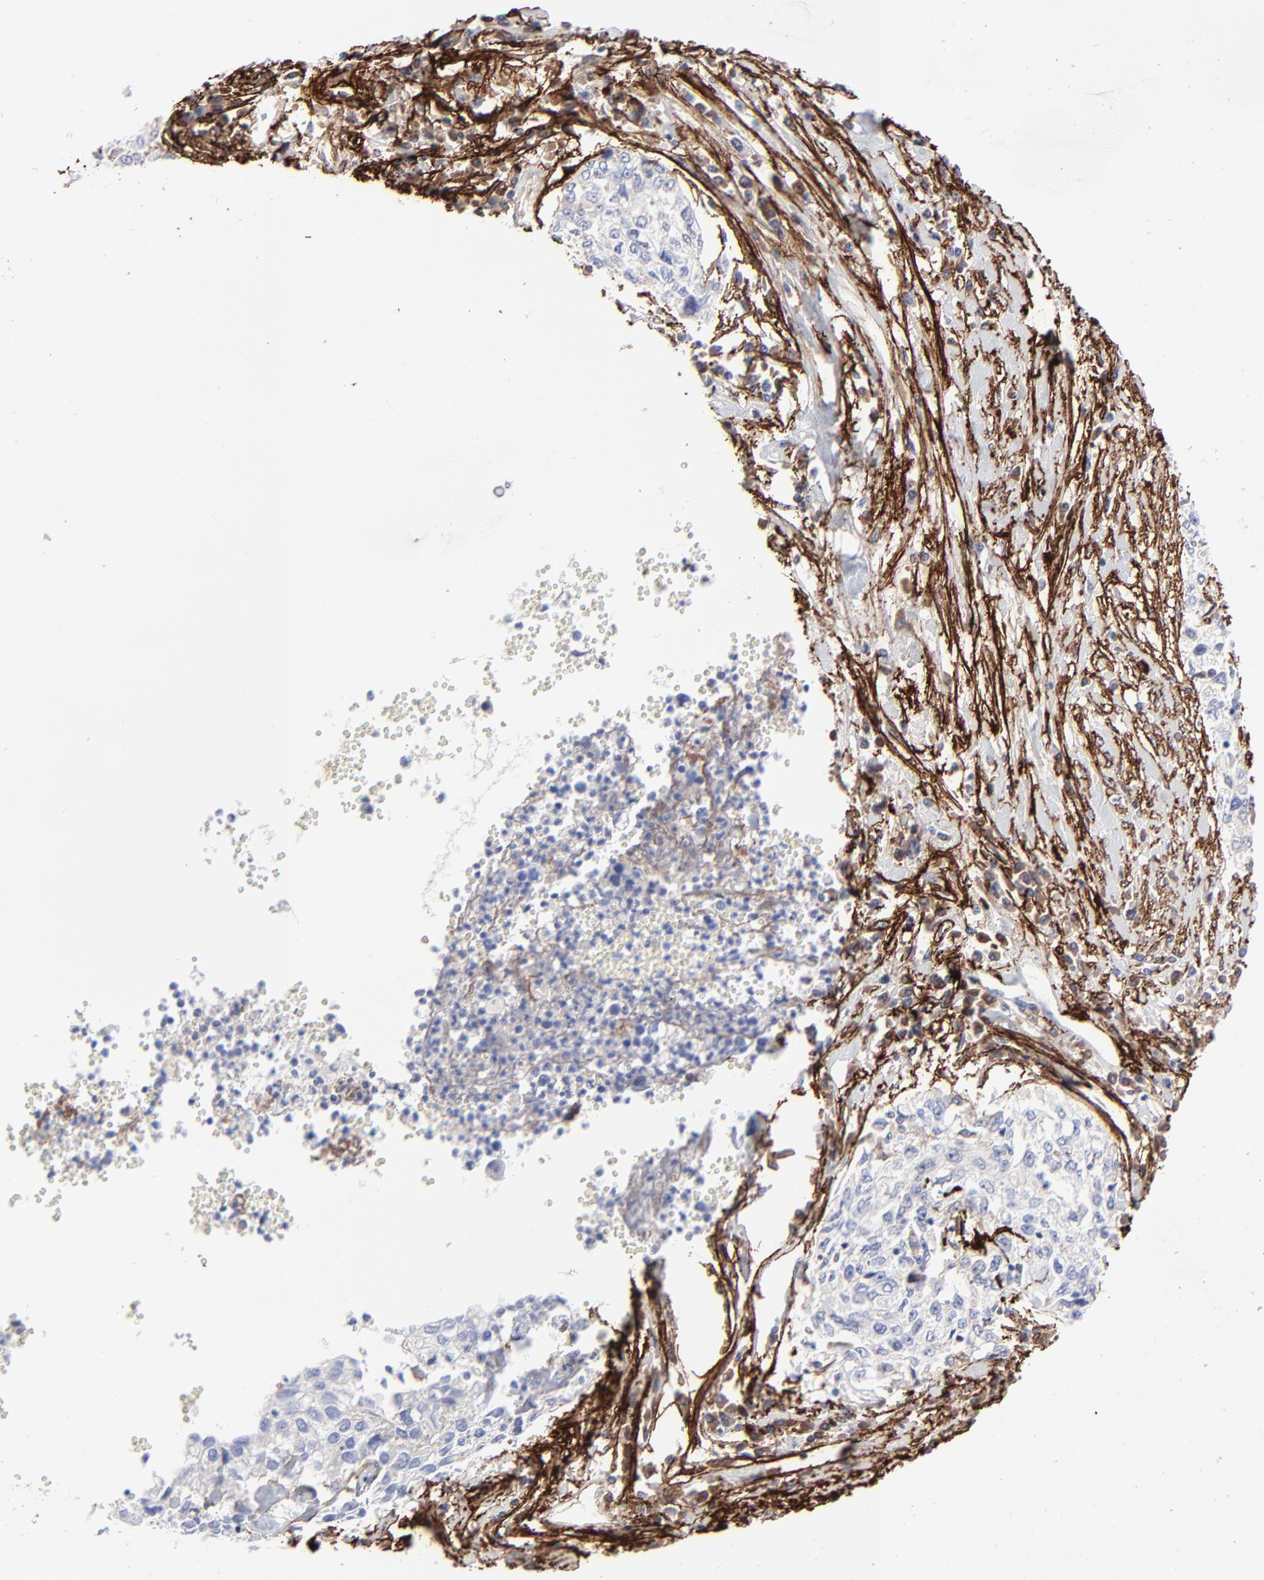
{"staining": {"intensity": "negative", "quantity": "none", "location": "none"}, "tissue": "cervical cancer", "cell_type": "Tumor cells", "image_type": "cancer", "snomed": [{"axis": "morphology", "description": "Normal tissue, NOS"}, {"axis": "morphology", "description": "Squamous cell carcinoma, NOS"}, {"axis": "topography", "description": "Cervix"}], "caption": "IHC image of squamous cell carcinoma (cervical) stained for a protein (brown), which reveals no expression in tumor cells.", "gene": "FBLN2", "patient": {"sex": "female", "age": 45}}